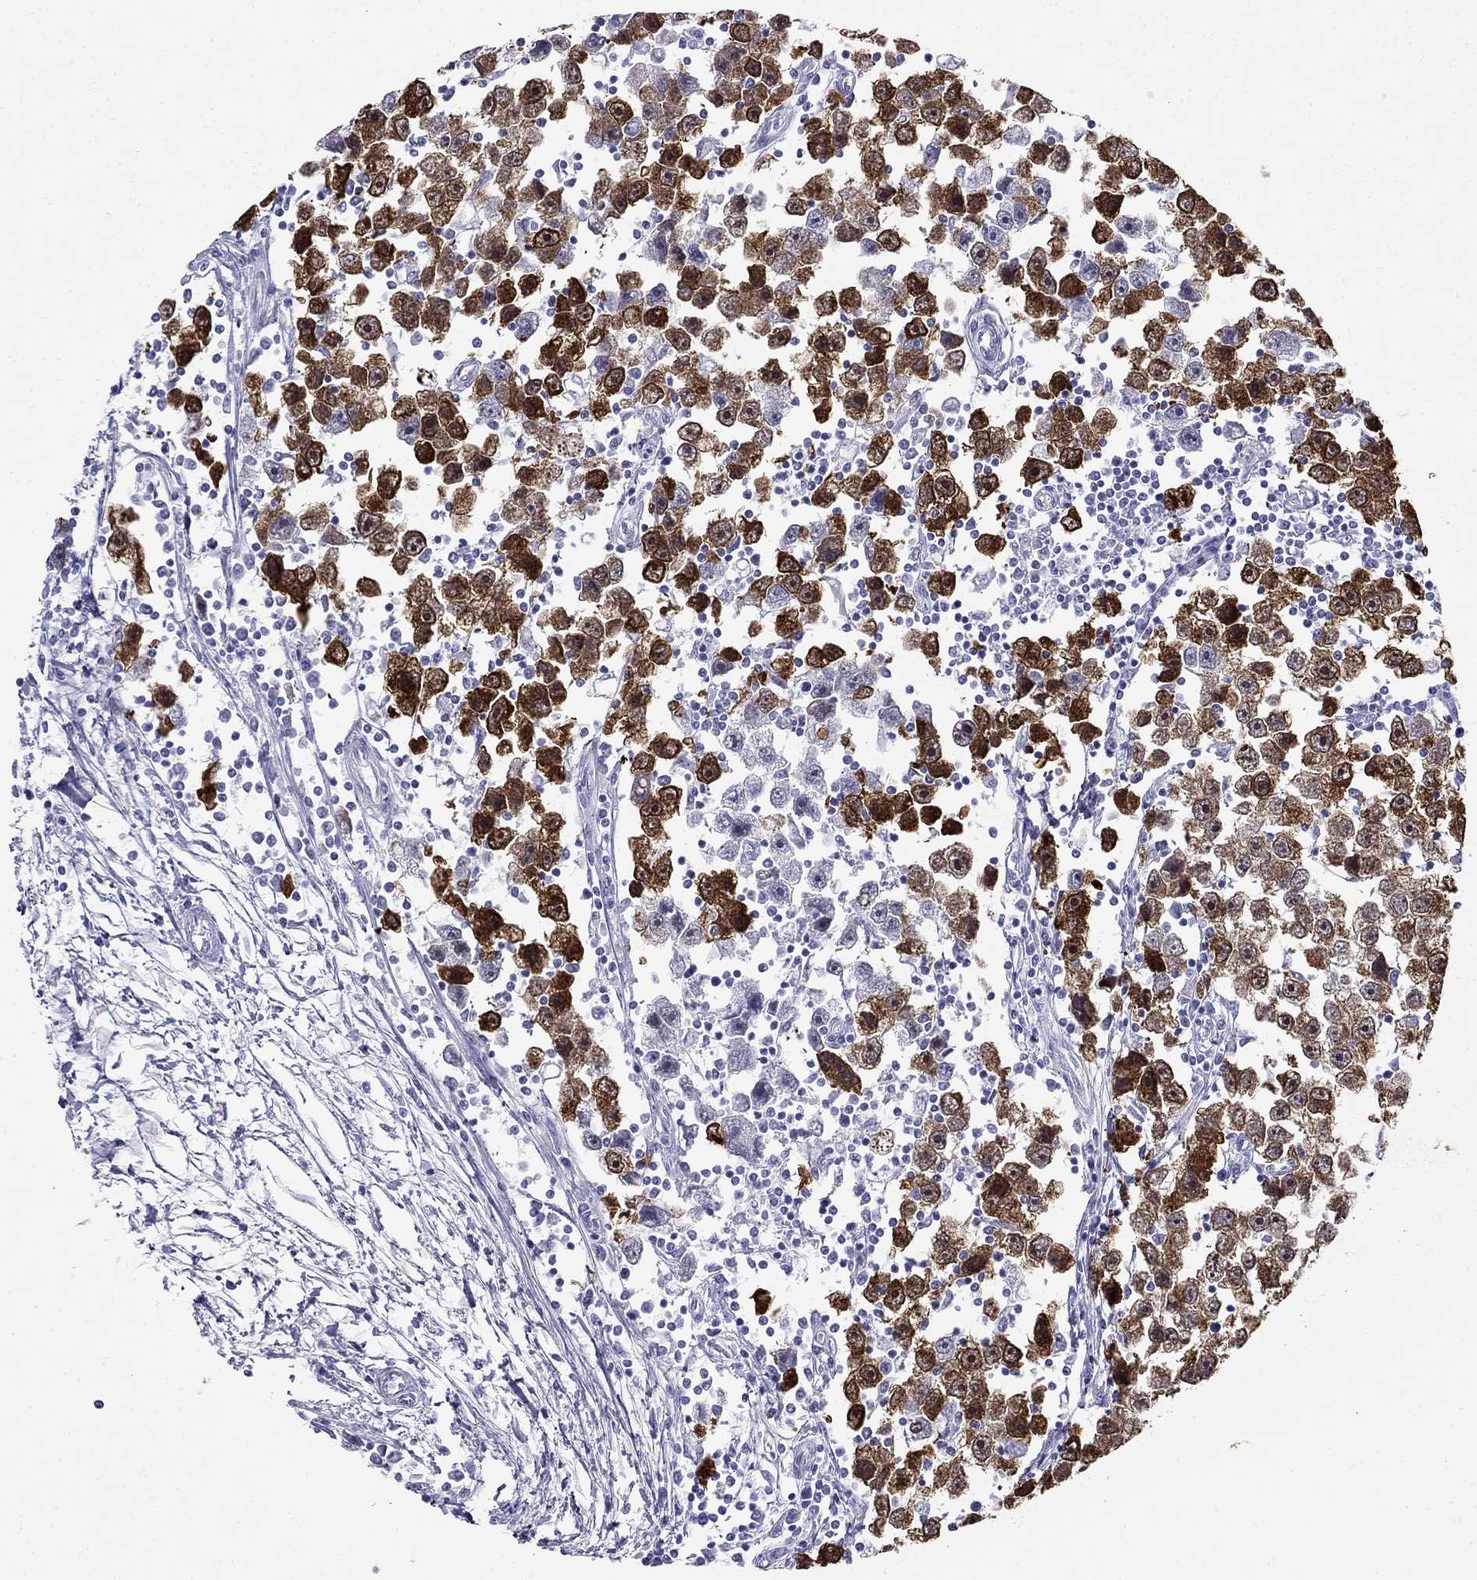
{"staining": {"intensity": "strong", "quantity": "25%-75%", "location": "cytoplasmic/membranous,nuclear"}, "tissue": "testis cancer", "cell_type": "Tumor cells", "image_type": "cancer", "snomed": [{"axis": "morphology", "description": "Seminoma, NOS"}, {"axis": "topography", "description": "Testis"}], "caption": "Tumor cells display strong cytoplasmic/membranous and nuclear positivity in approximately 25%-75% of cells in testis cancer (seminoma).", "gene": "PPP1R36", "patient": {"sex": "male", "age": 30}}